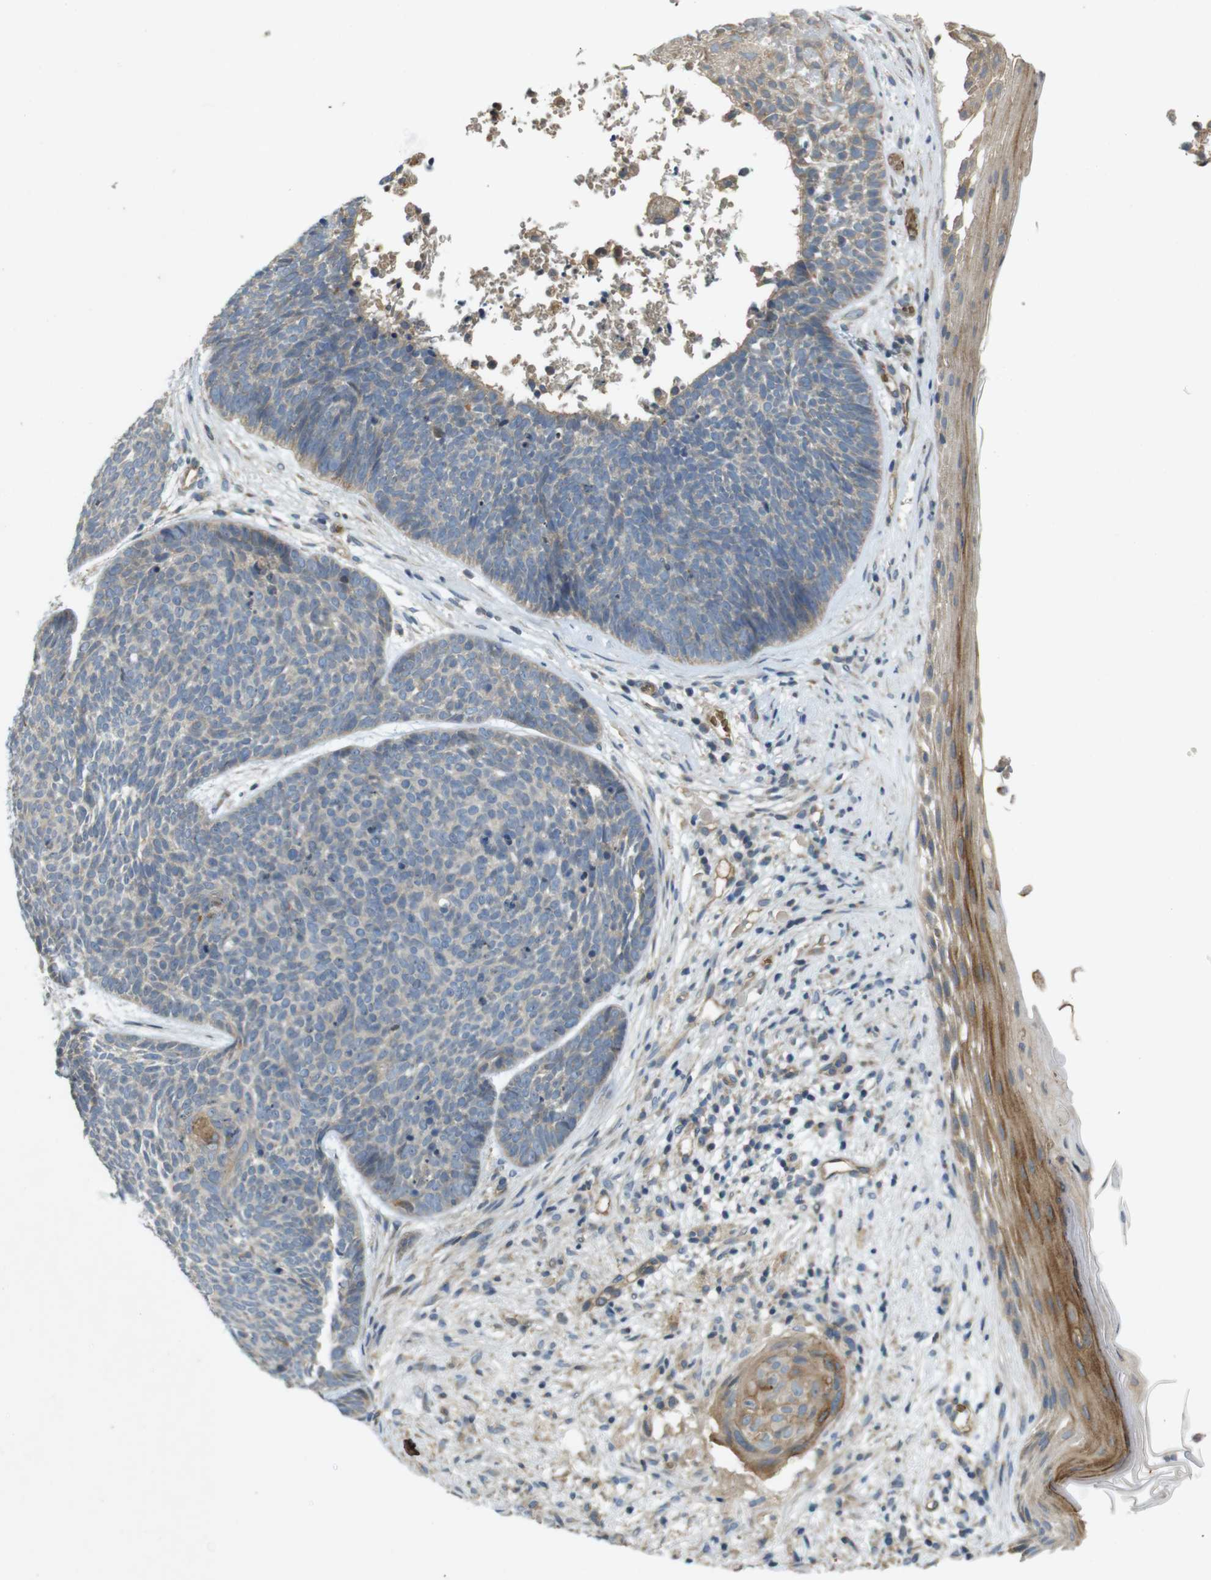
{"staining": {"intensity": "negative", "quantity": "none", "location": "none"}, "tissue": "skin cancer", "cell_type": "Tumor cells", "image_type": "cancer", "snomed": [{"axis": "morphology", "description": "Basal cell carcinoma"}, {"axis": "topography", "description": "Skin"}], "caption": "Immunohistochemistry histopathology image of human skin cancer (basal cell carcinoma) stained for a protein (brown), which exhibits no expression in tumor cells.", "gene": "CLTC", "patient": {"sex": "female", "age": 70}}